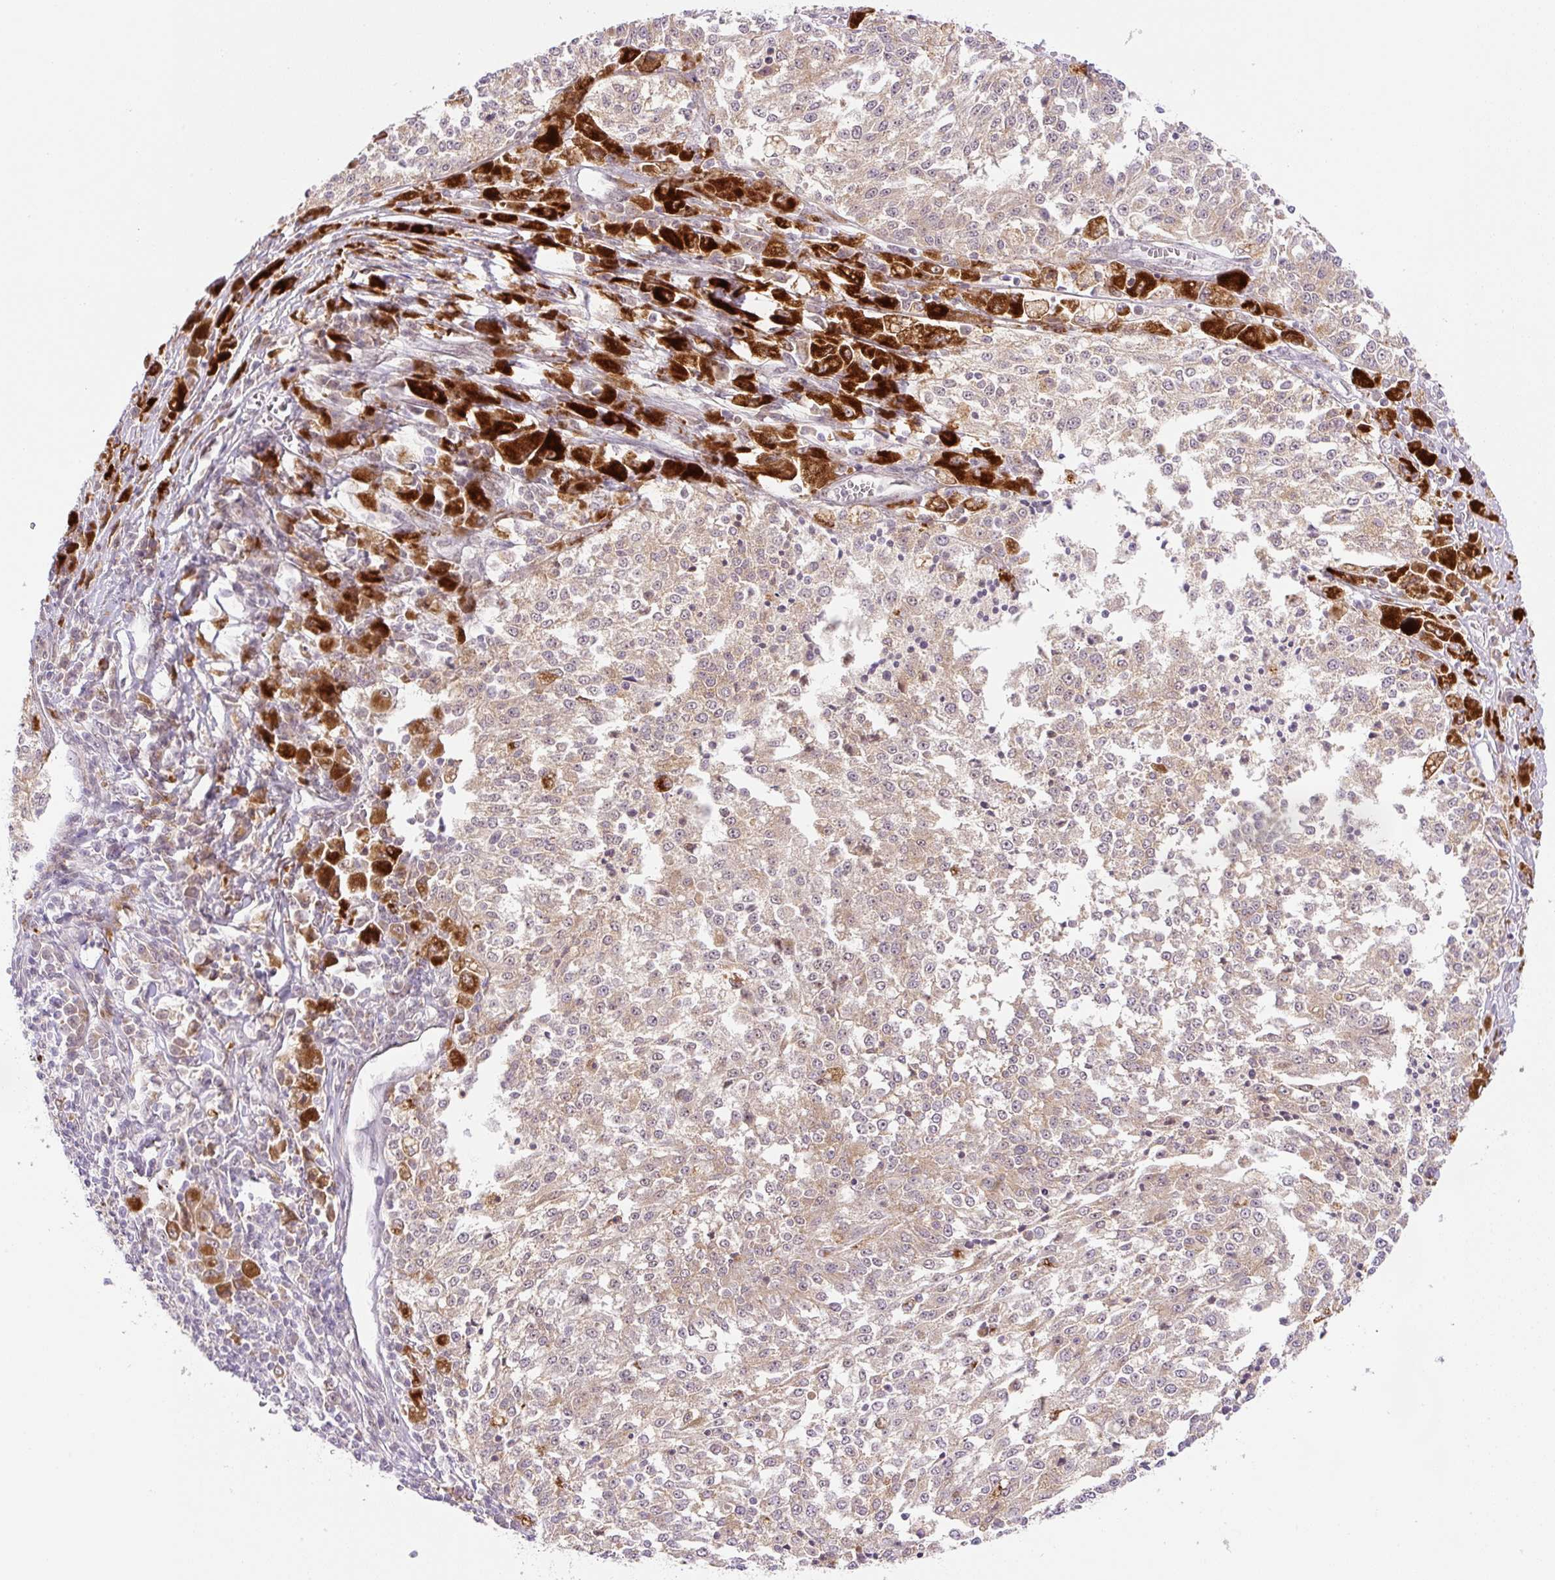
{"staining": {"intensity": "weak", "quantity": ">75%", "location": "cytoplasmic/membranous"}, "tissue": "melanoma", "cell_type": "Tumor cells", "image_type": "cancer", "snomed": [{"axis": "morphology", "description": "Malignant melanoma, NOS"}, {"axis": "topography", "description": "Skin"}], "caption": "High-magnification brightfield microscopy of malignant melanoma stained with DAB (3,3'-diaminobenzidine) (brown) and counterstained with hematoxylin (blue). tumor cells exhibit weak cytoplasmic/membranous staining is present in about>75% of cells.", "gene": "CEBPZOS", "patient": {"sex": "female", "age": 64}}